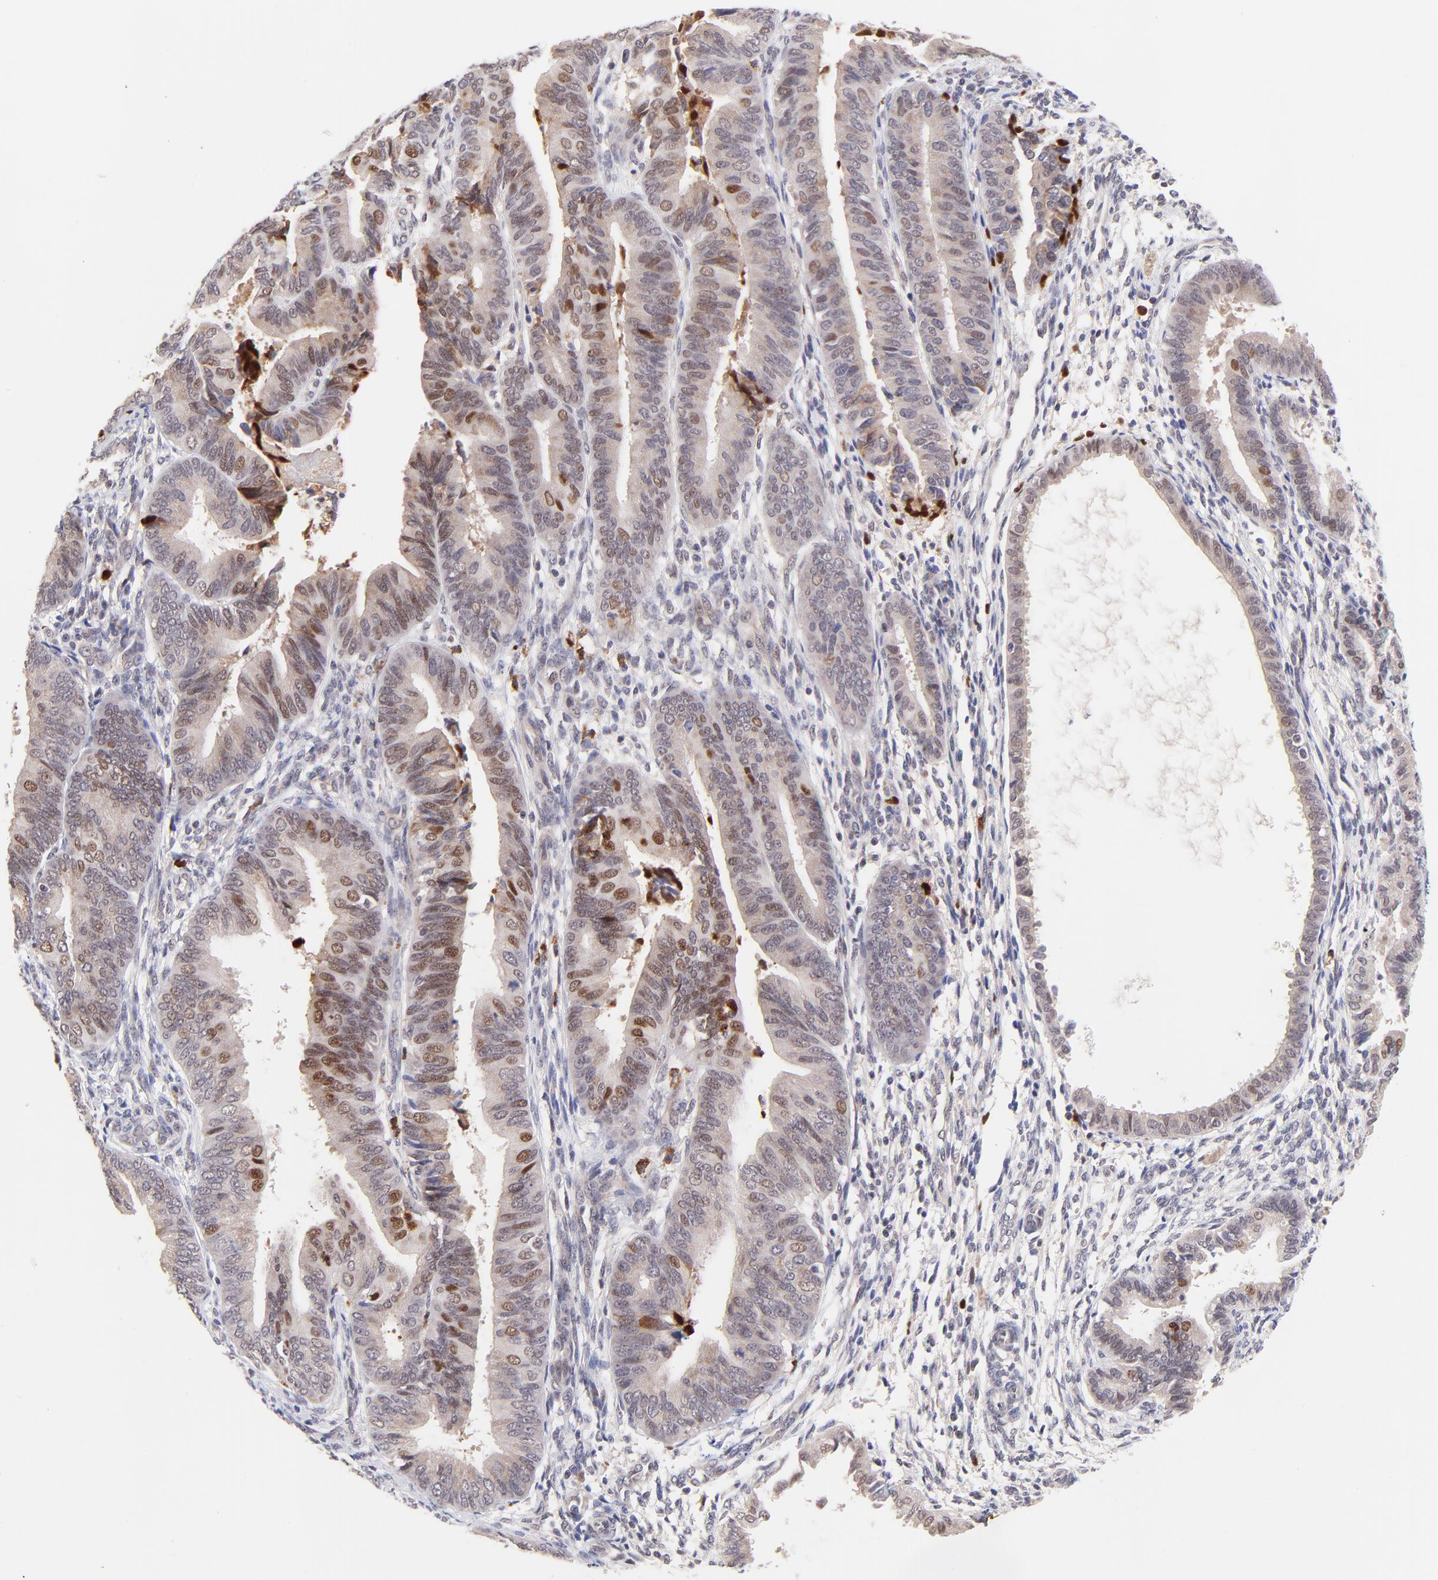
{"staining": {"intensity": "moderate", "quantity": "<25%", "location": "nuclear"}, "tissue": "endometrial cancer", "cell_type": "Tumor cells", "image_type": "cancer", "snomed": [{"axis": "morphology", "description": "Adenocarcinoma, NOS"}, {"axis": "topography", "description": "Endometrium"}], "caption": "Endometrial cancer (adenocarcinoma) tissue exhibits moderate nuclear staining in approximately <25% of tumor cells, visualized by immunohistochemistry. (Brightfield microscopy of DAB IHC at high magnification).", "gene": "MED12", "patient": {"sex": "female", "age": 63}}